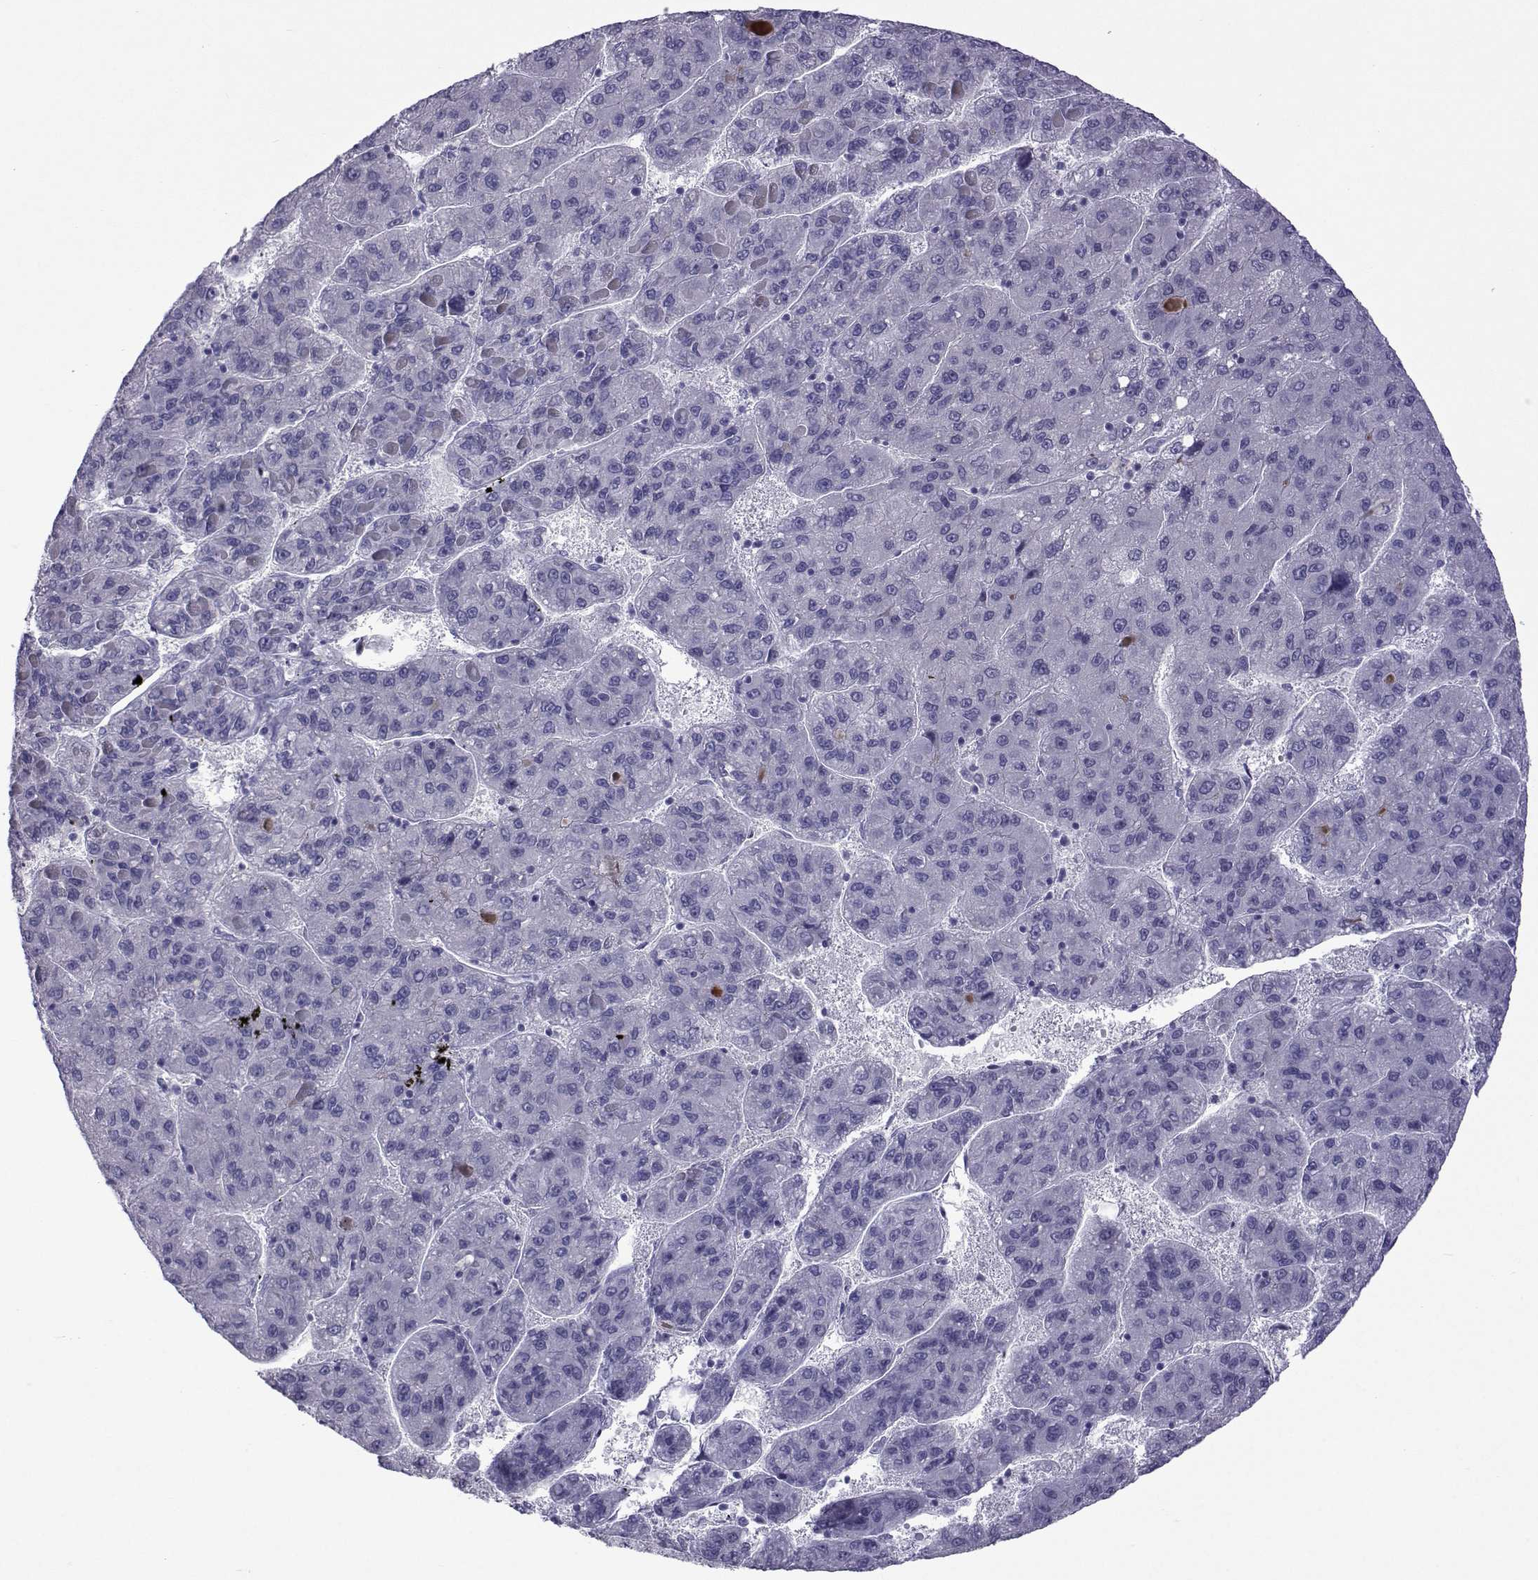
{"staining": {"intensity": "negative", "quantity": "none", "location": "none"}, "tissue": "liver cancer", "cell_type": "Tumor cells", "image_type": "cancer", "snomed": [{"axis": "morphology", "description": "Carcinoma, Hepatocellular, NOS"}, {"axis": "topography", "description": "Liver"}], "caption": "An immunohistochemistry (IHC) image of liver hepatocellular carcinoma is shown. There is no staining in tumor cells of liver hepatocellular carcinoma.", "gene": "COL22A1", "patient": {"sex": "female", "age": 82}}